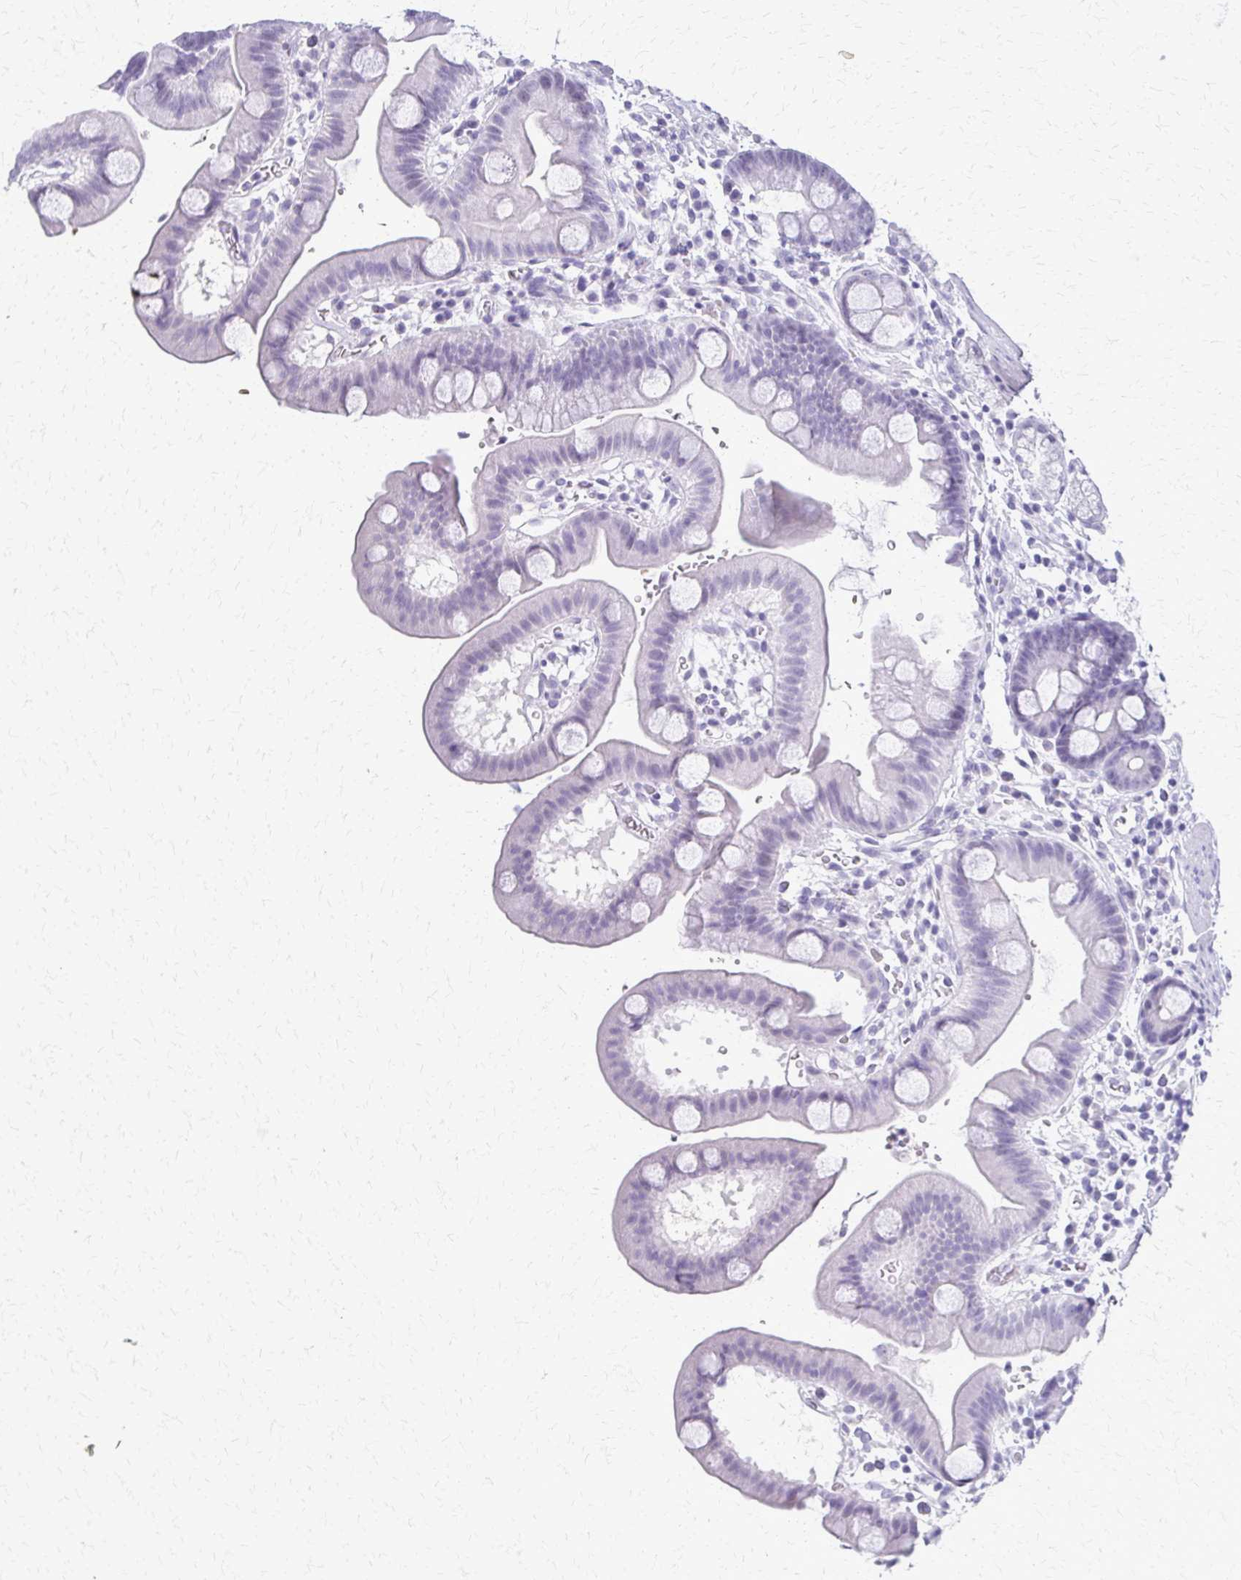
{"staining": {"intensity": "negative", "quantity": "none", "location": "none"}, "tissue": "duodenum", "cell_type": "Glandular cells", "image_type": "normal", "snomed": [{"axis": "morphology", "description": "Normal tissue, NOS"}, {"axis": "topography", "description": "Duodenum"}], "caption": "Glandular cells show no significant staining in unremarkable duodenum.", "gene": "FAM162B", "patient": {"sex": "male", "age": 59}}